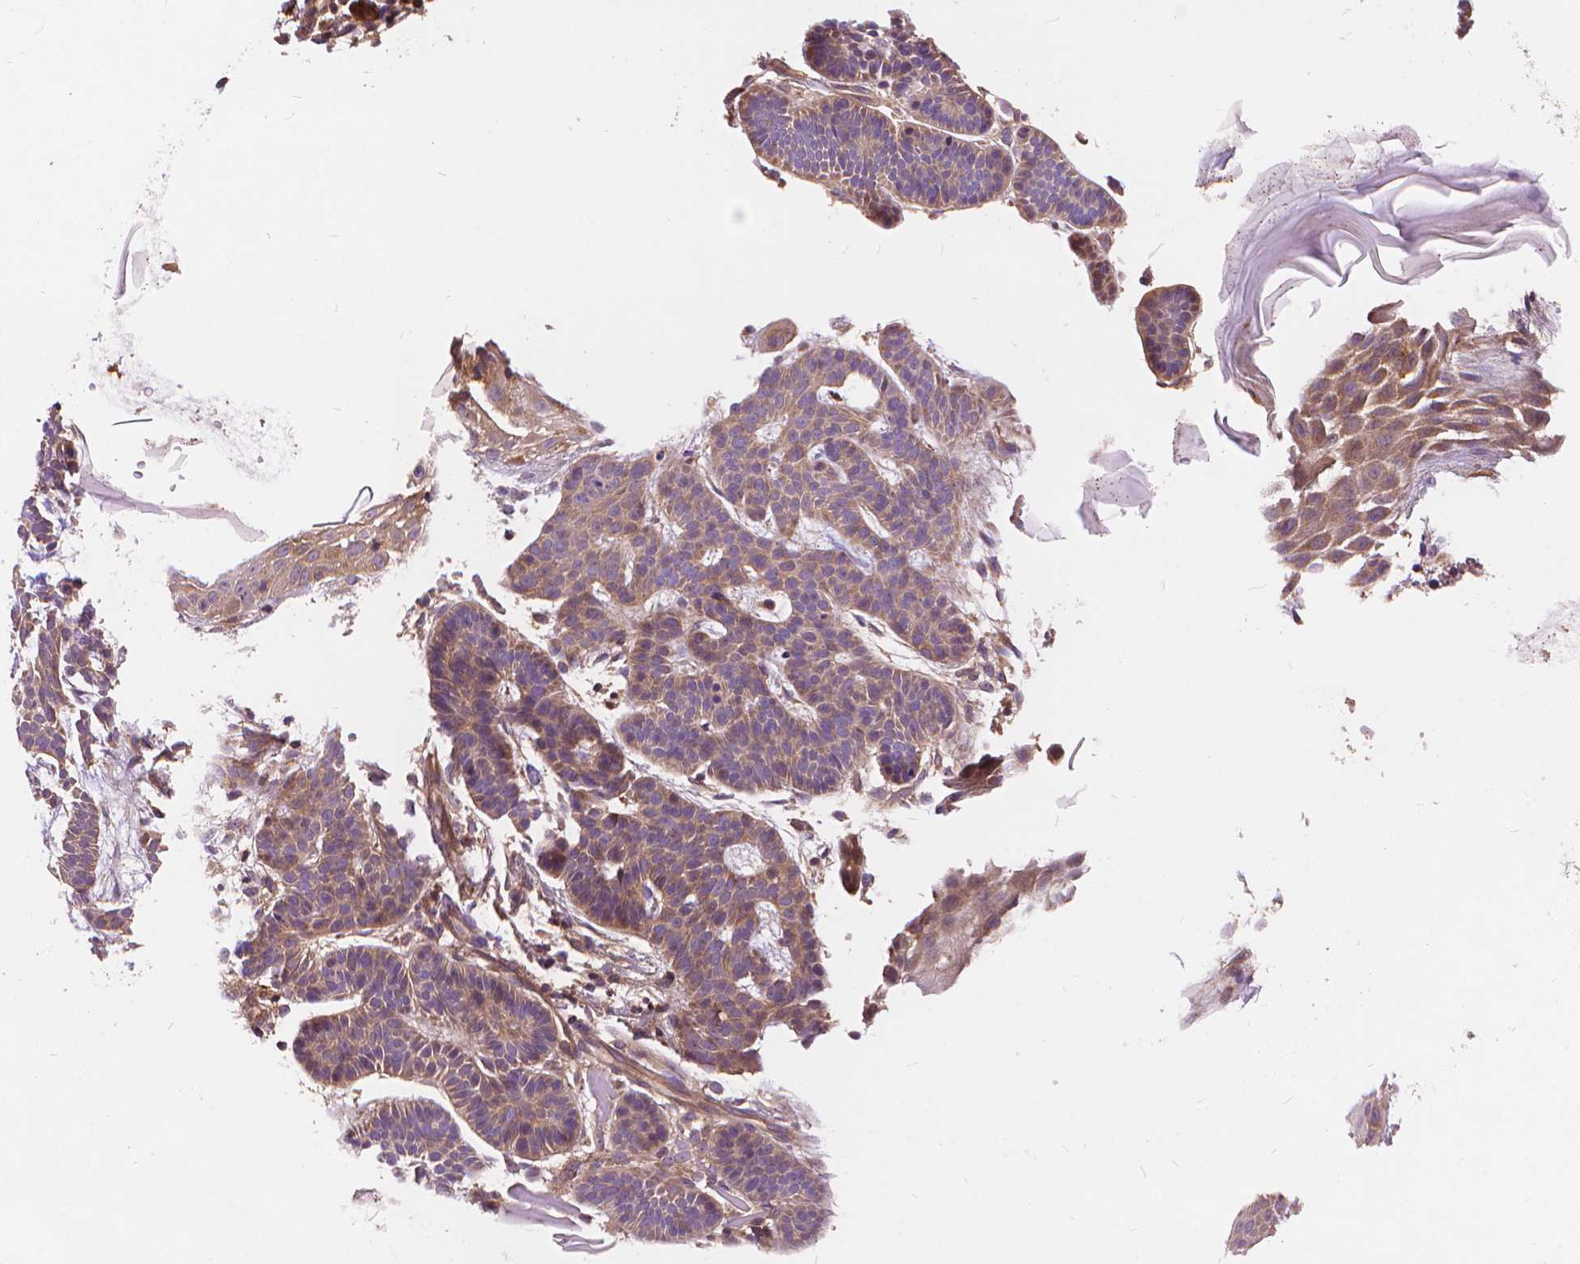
{"staining": {"intensity": "weak", "quantity": ">75%", "location": "cytoplasmic/membranous"}, "tissue": "skin cancer", "cell_type": "Tumor cells", "image_type": "cancer", "snomed": [{"axis": "morphology", "description": "Basal cell carcinoma"}, {"axis": "topography", "description": "Skin"}], "caption": "An image of skin cancer (basal cell carcinoma) stained for a protein shows weak cytoplasmic/membranous brown staining in tumor cells. The staining was performed using DAB, with brown indicating positive protein expression. Nuclei are stained blue with hematoxylin.", "gene": "ARAP1", "patient": {"sex": "male", "age": 85}}